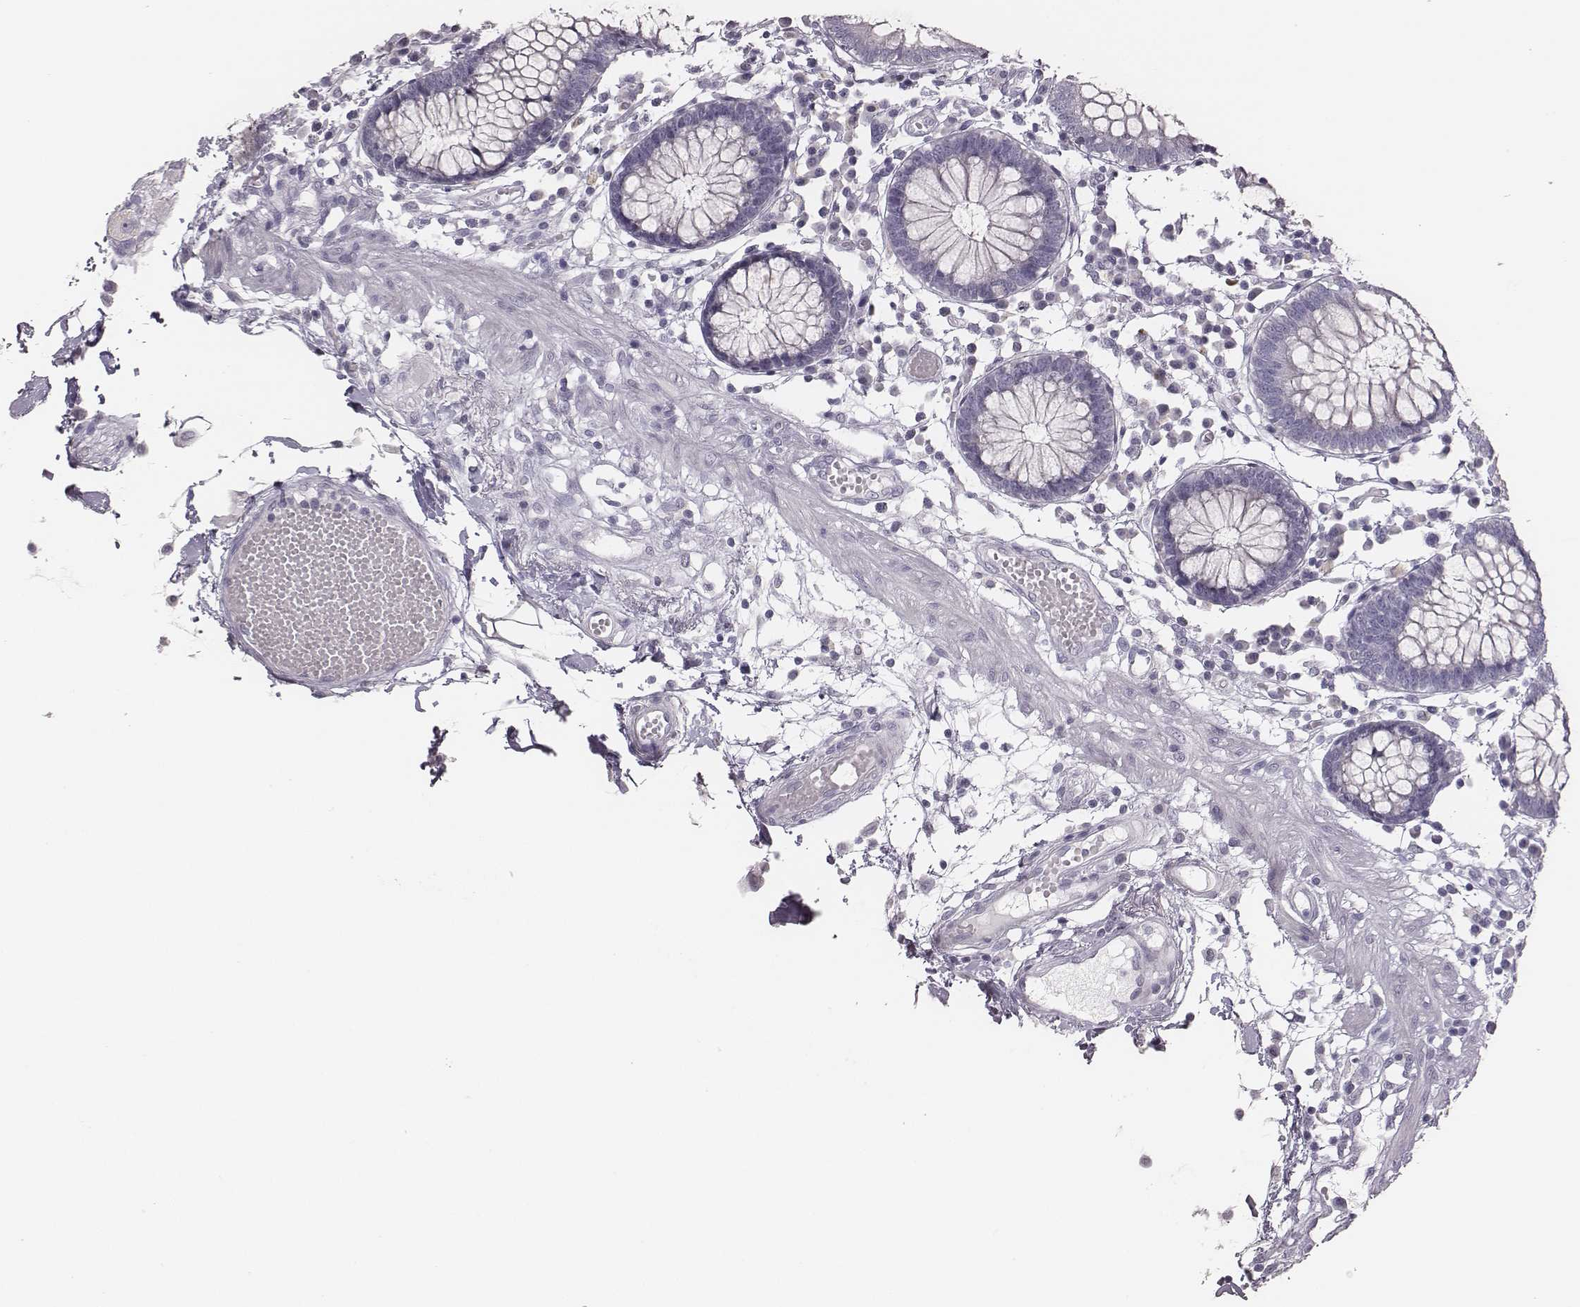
{"staining": {"intensity": "negative", "quantity": "none", "location": "none"}, "tissue": "colon", "cell_type": "Endothelial cells", "image_type": "normal", "snomed": [{"axis": "morphology", "description": "Normal tissue, NOS"}, {"axis": "morphology", "description": "Adenocarcinoma, NOS"}, {"axis": "topography", "description": "Colon"}], "caption": "Immunohistochemistry (IHC) photomicrograph of normal colon: colon stained with DAB (3,3'-diaminobenzidine) shows no significant protein staining in endothelial cells.", "gene": "ADGRF4", "patient": {"sex": "male", "age": 83}}